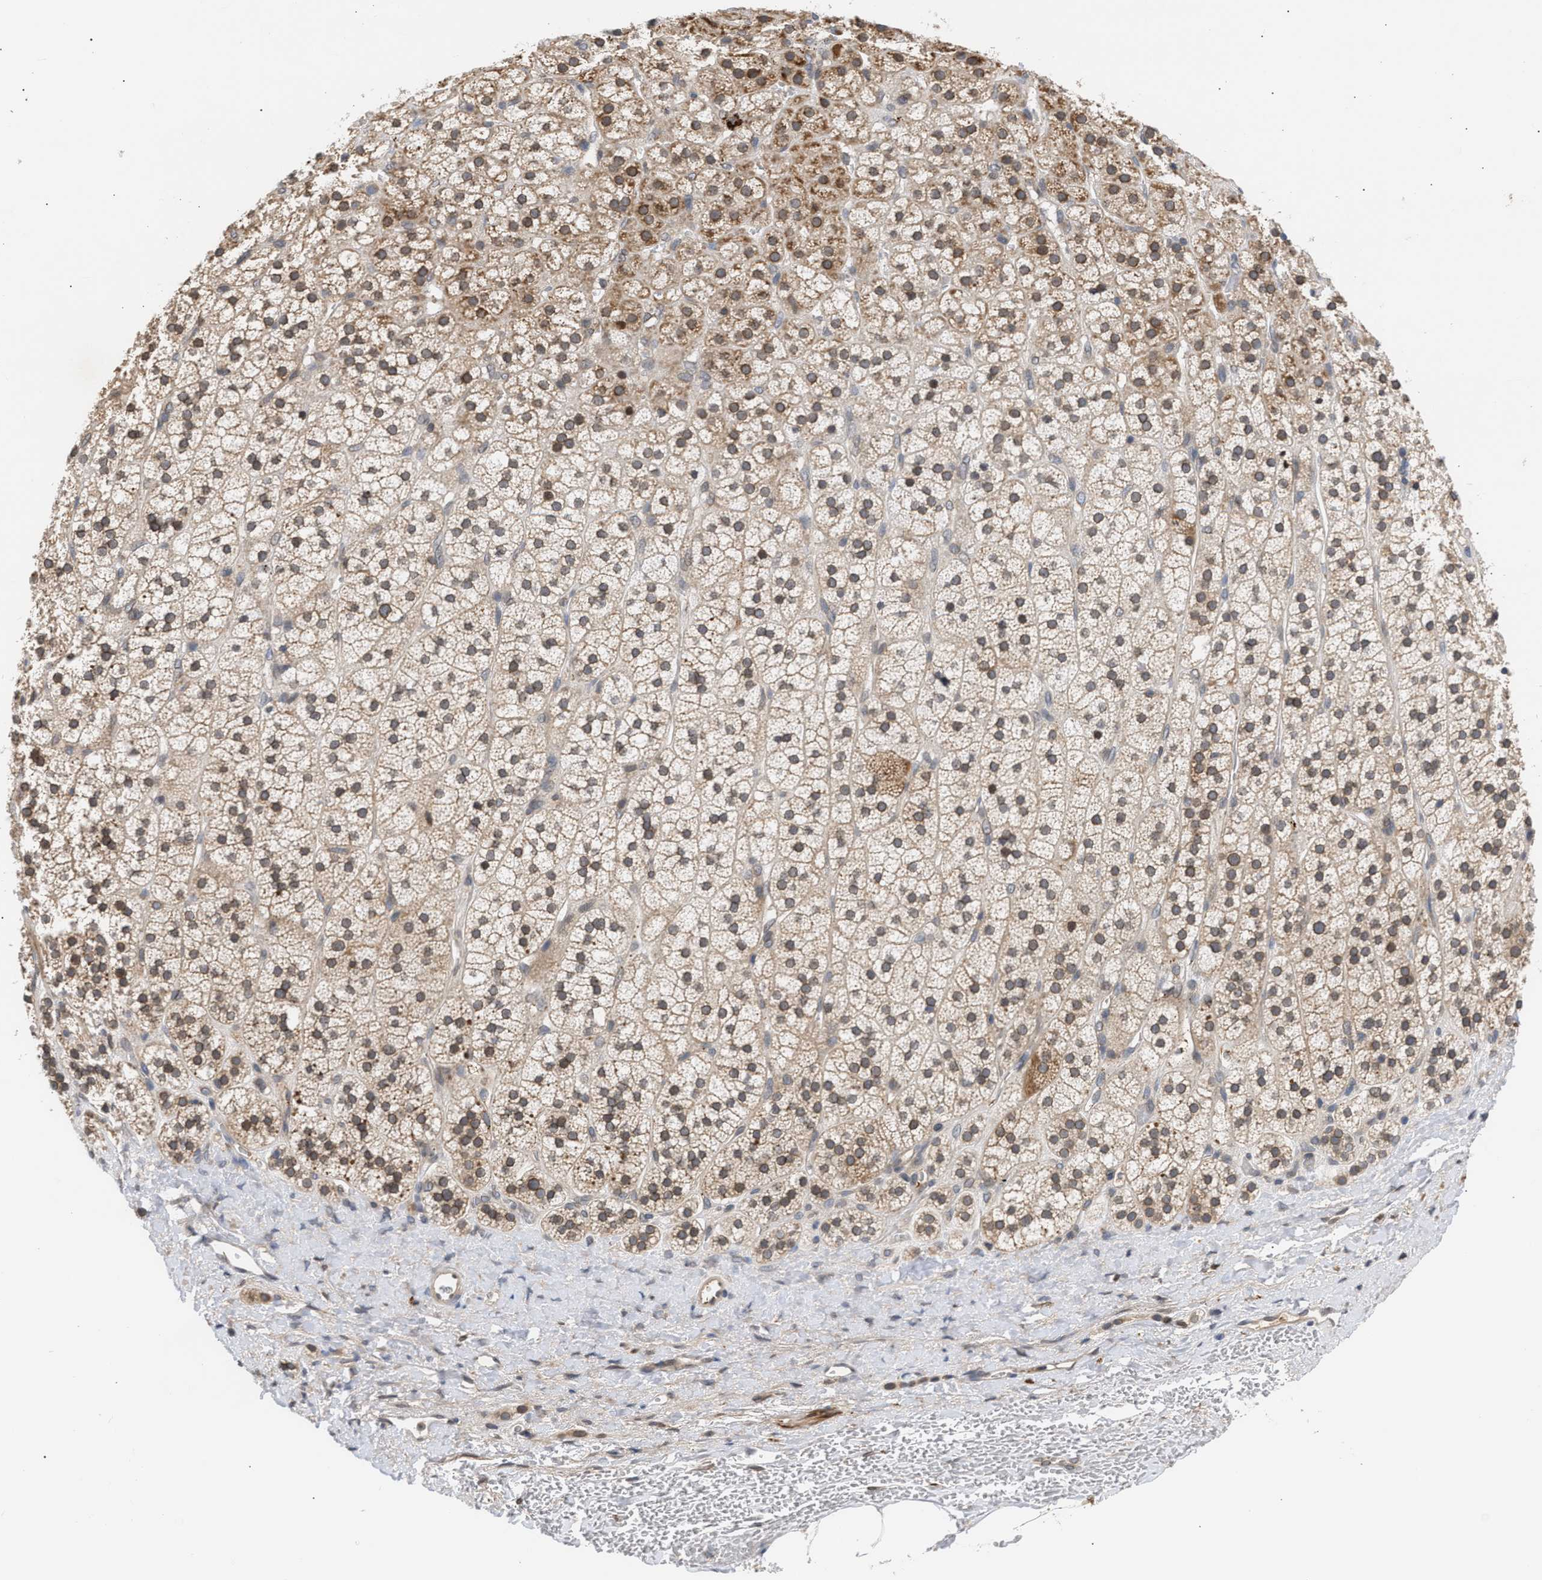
{"staining": {"intensity": "weak", "quantity": ">75%", "location": "cytoplasmic/membranous,nuclear"}, "tissue": "adrenal gland", "cell_type": "Glandular cells", "image_type": "normal", "snomed": [{"axis": "morphology", "description": "Normal tissue, NOS"}, {"axis": "topography", "description": "Adrenal gland"}], "caption": "Adrenal gland stained for a protein (brown) displays weak cytoplasmic/membranous,nuclear positive staining in approximately >75% of glandular cells.", "gene": "NUP62", "patient": {"sex": "male", "age": 56}}